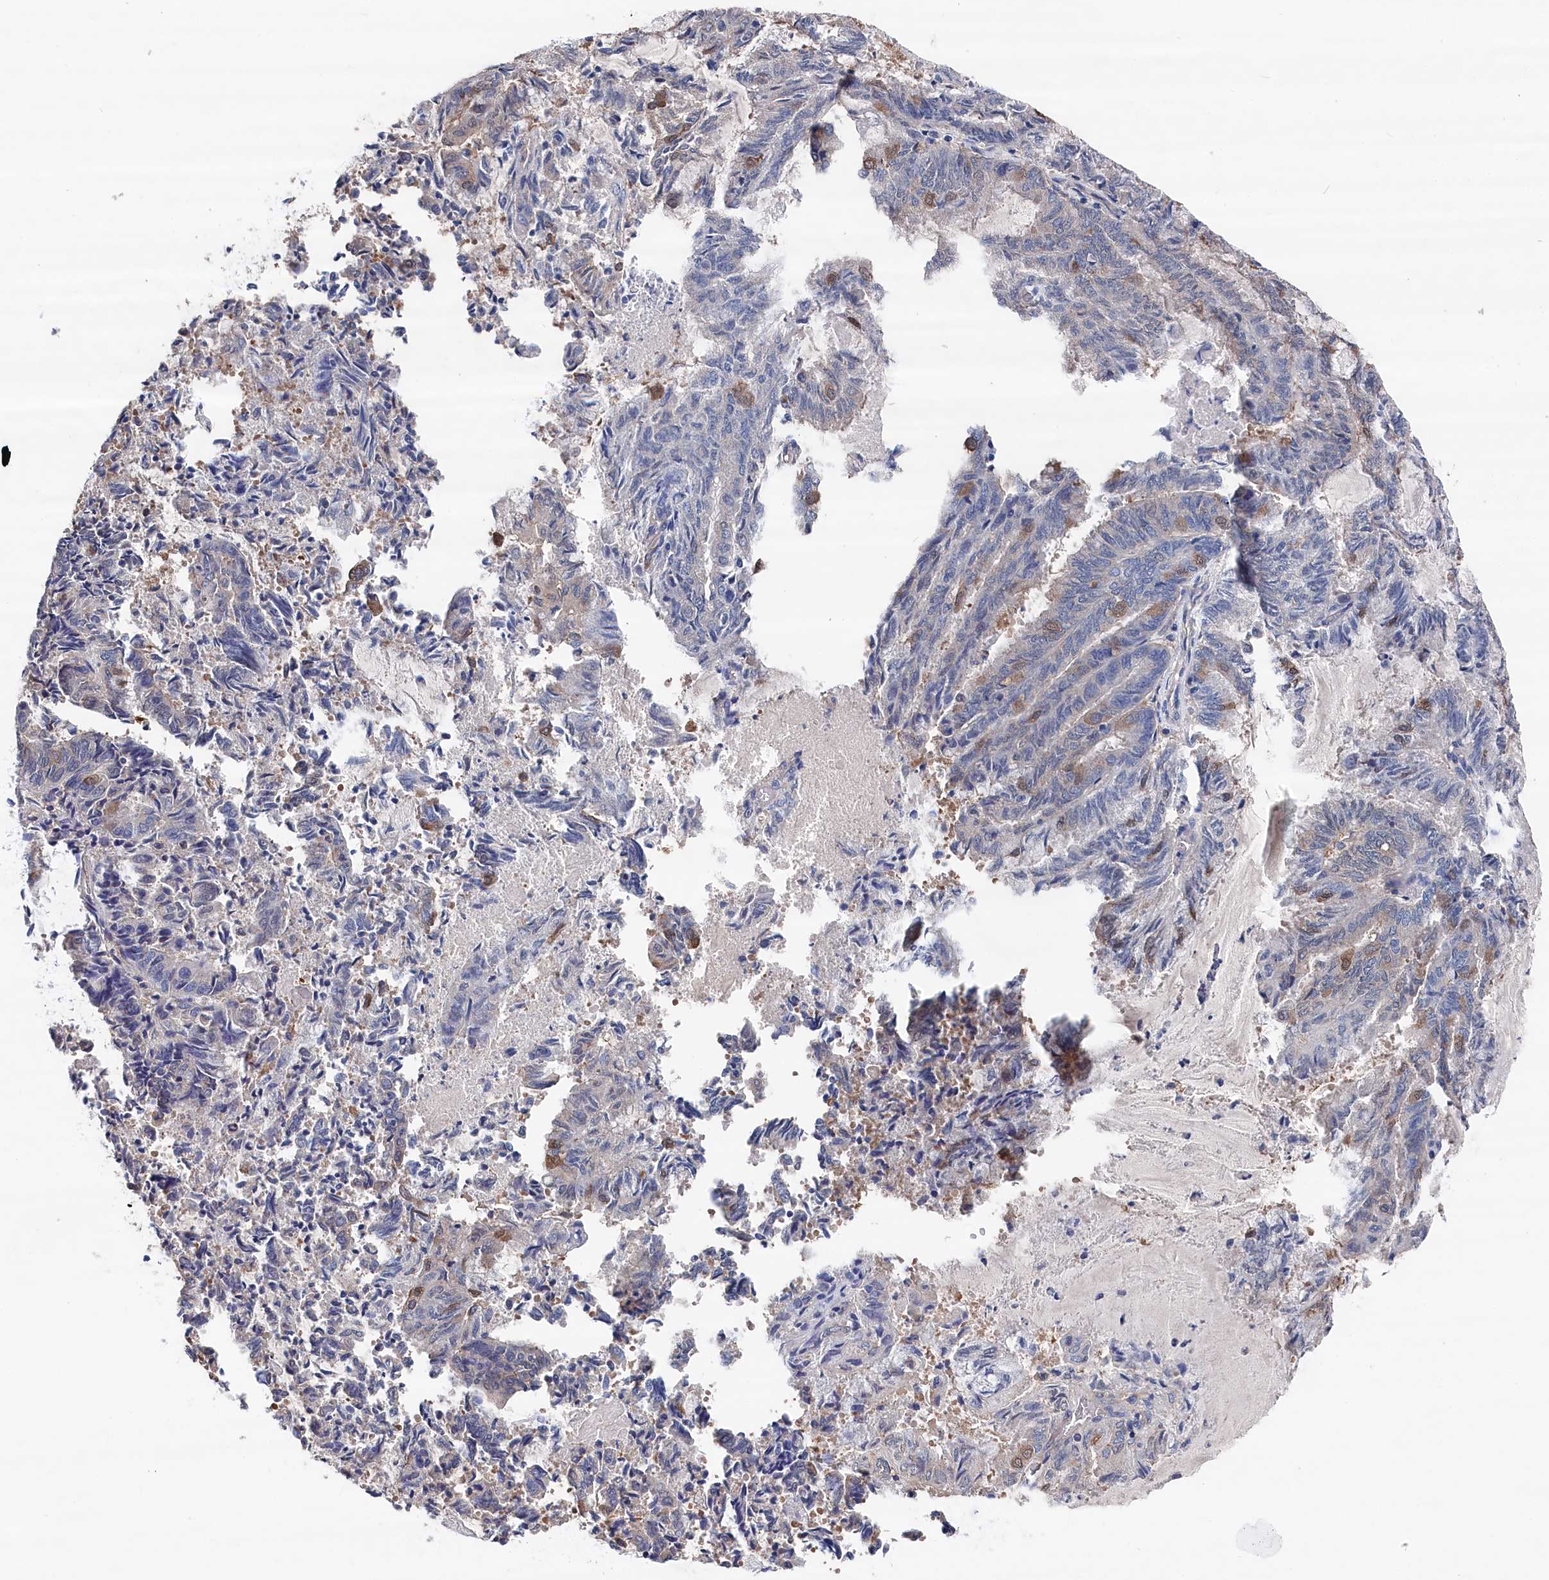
{"staining": {"intensity": "moderate", "quantity": "<25%", "location": "cytoplasmic/membranous"}, "tissue": "endometrial cancer", "cell_type": "Tumor cells", "image_type": "cancer", "snomed": [{"axis": "morphology", "description": "Adenocarcinoma, NOS"}, {"axis": "topography", "description": "Endometrium"}], "caption": "An immunohistochemistry photomicrograph of tumor tissue is shown. Protein staining in brown shows moderate cytoplasmic/membranous positivity in endometrial cancer (adenocarcinoma) within tumor cells.", "gene": "BHMT", "patient": {"sex": "female", "age": 80}}